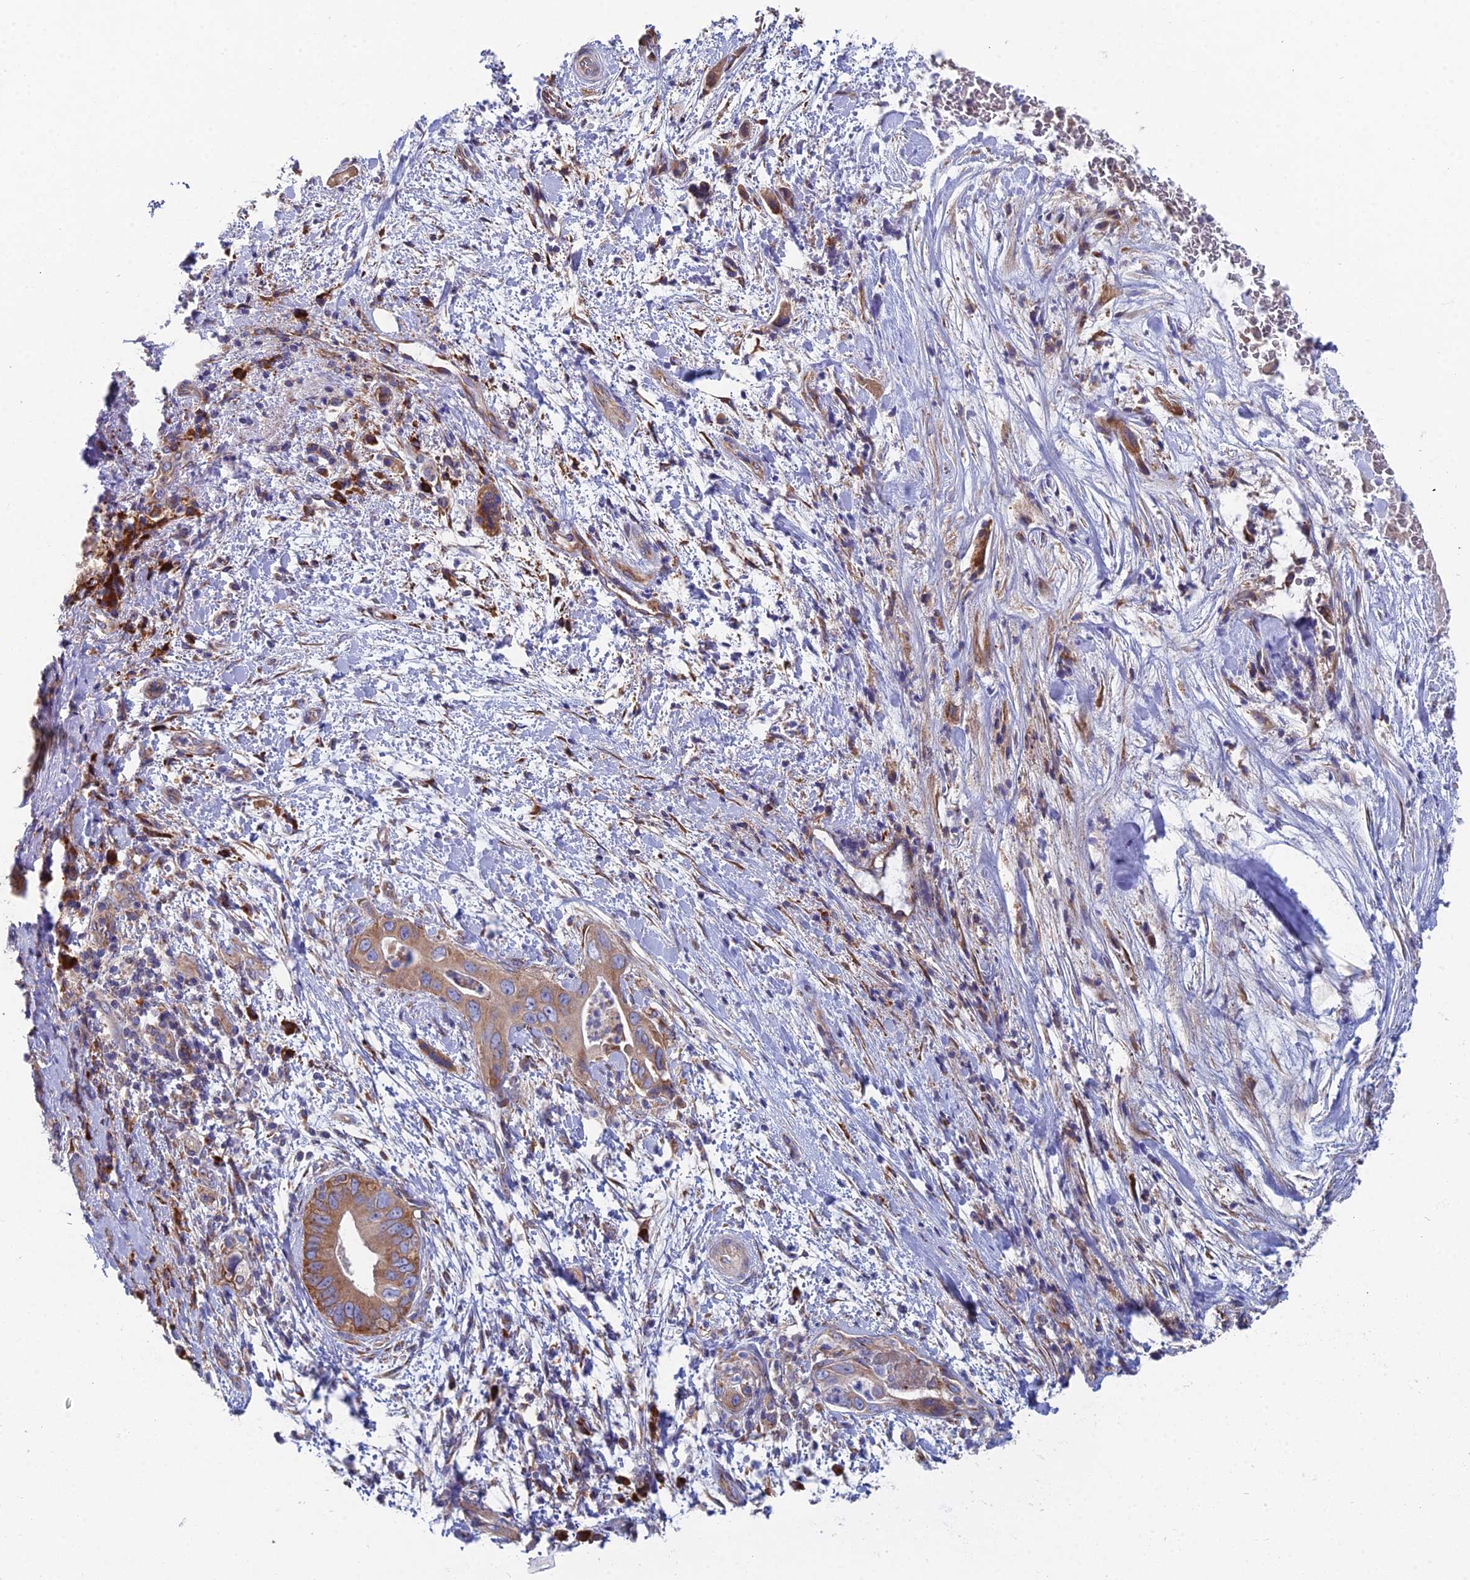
{"staining": {"intensity": "moderate", "quantity": ">75%", "location": "cytoplasmic/membranous"}, "tissue": "pancreatic cancer", "cell_type": "Tumor cells", "image_type": "cancer", "snomed": [{"axis": "morphology", "description": "Adenocarcinoma, NOS"}, {"axis": "topography", "description": "Pancreas"}], "caption": "A high-resolution image shows immunohistochemistry (IHC) staining of pancreatic cancer, which shows moderate cytoplasmic/membranous staining in approximately >75% of tumor cells.", "gene": "CLCN3", "patient": {"sex": "female", "age": 78}}